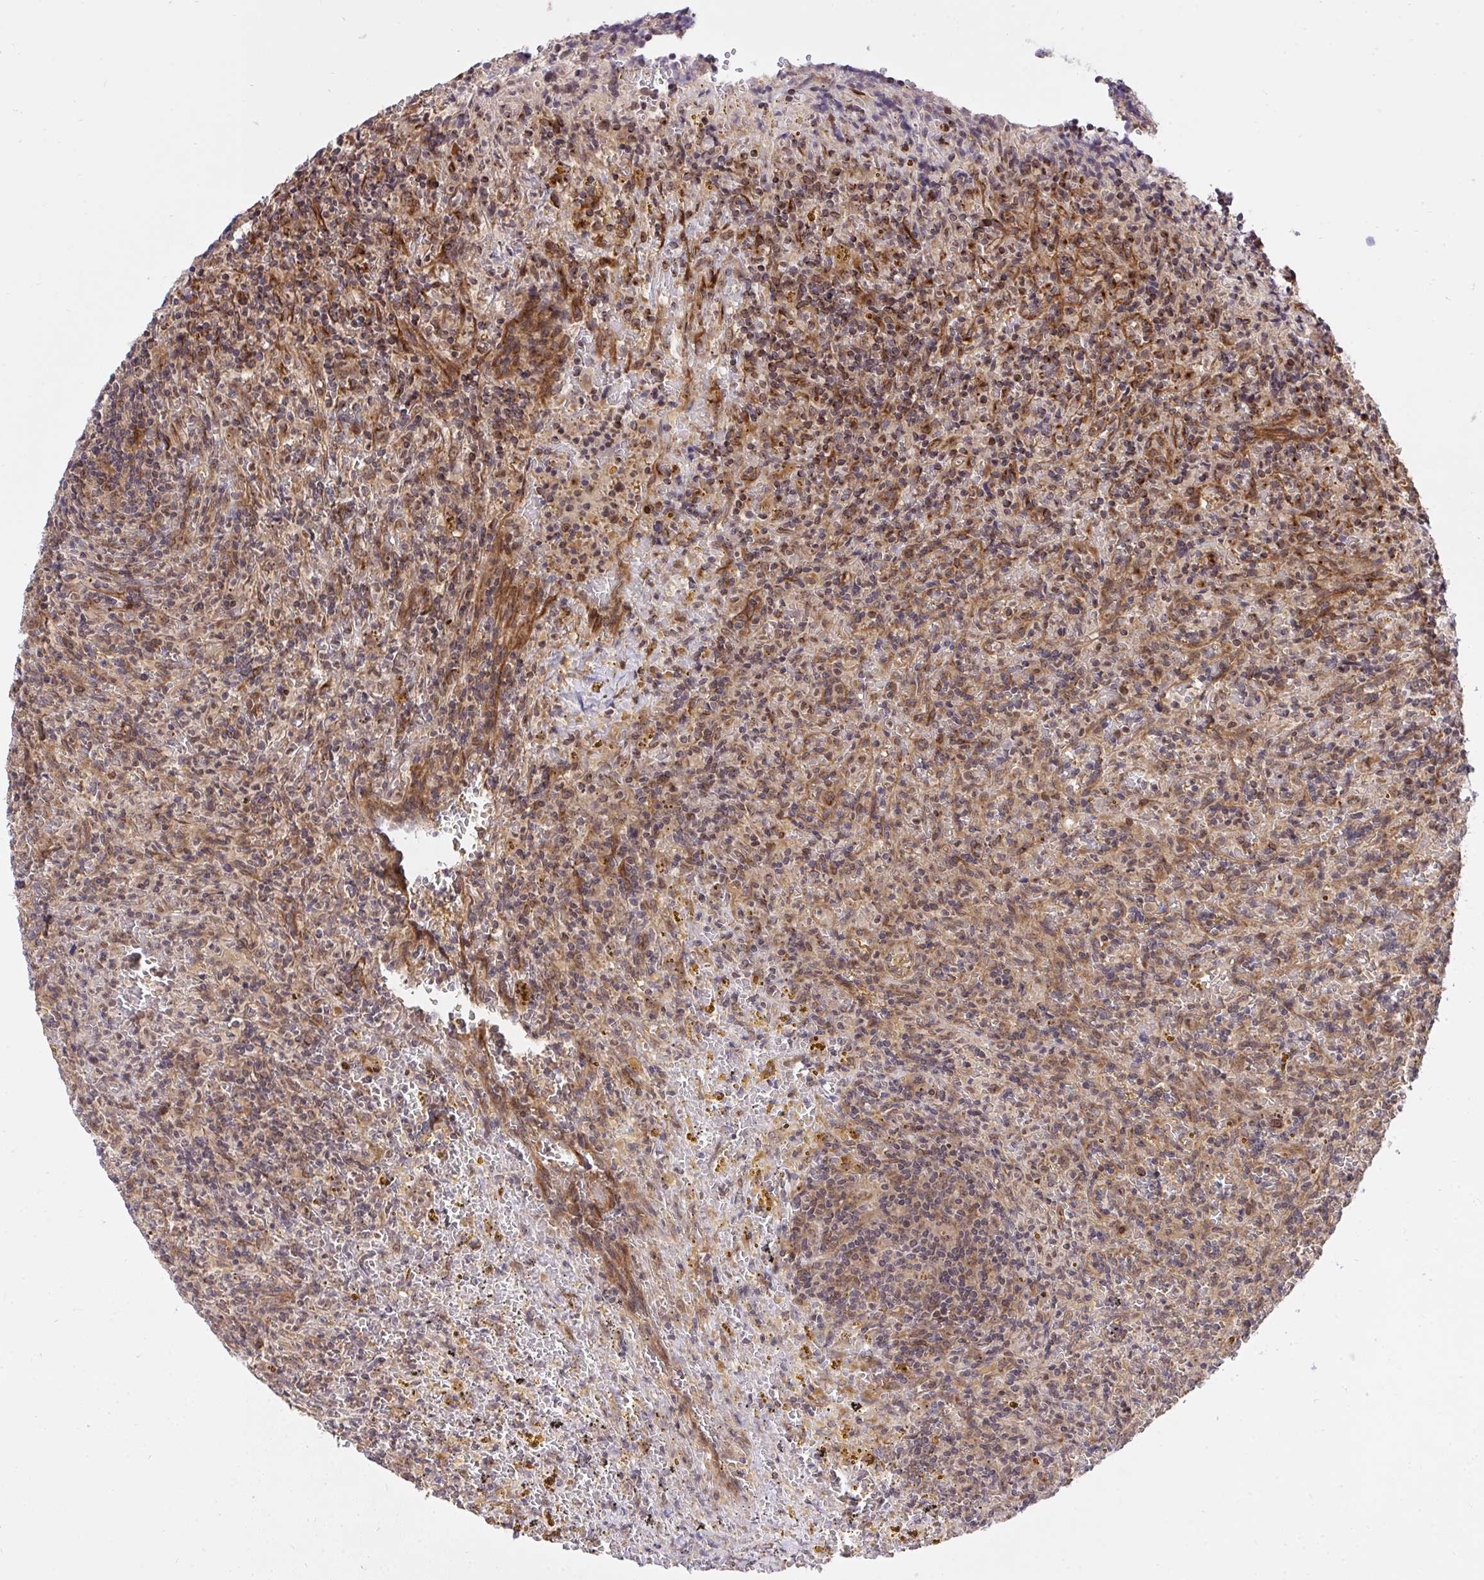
{"staining": {"intensity": "weak", "quantity": ">75%", "location": "cytoplasmic/membranous"}, "tissue": "lymphoma", "cell_type": "Tumor cells", "image_type": "cancer", "snomed": [{"axis": "morphology", "description": "Malignant lymphoma, non-Hodgkin's type, Low grade"}, {"axis": "topography", "description": "Spleen"}], "caption": "Weak cytoplasmic/membranous staining for a protein is present in approximately >75% of tumor cells of low-grade malignant lymphoma, non-Hodgkin's type using immunohistochemistry (IHC).", "gene": "ERI1", "patient": {"sex": "female", "age": 70}}